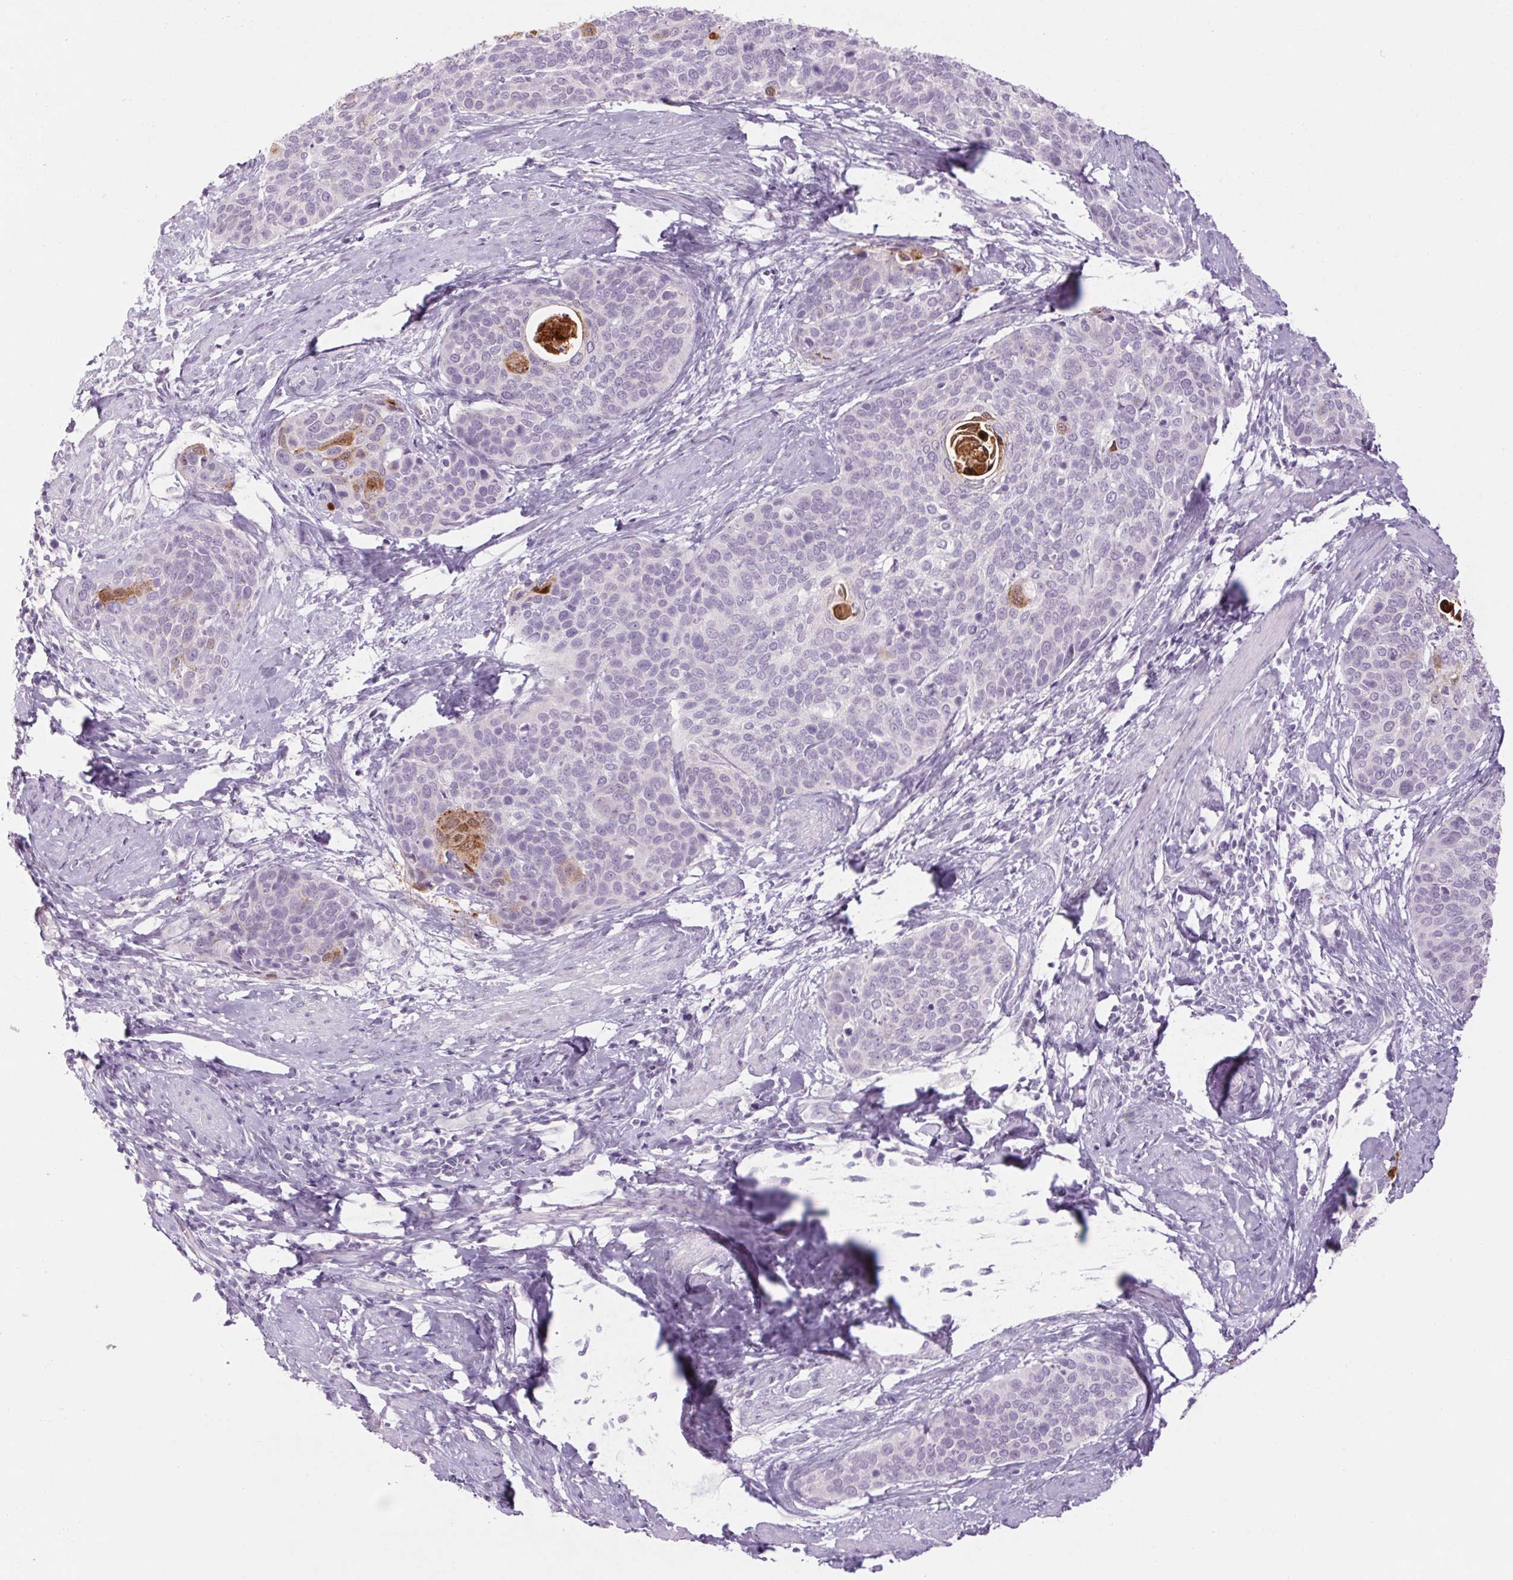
{"staining": {"intensity": "negative", "quantity": "none", "location": "none"}, "tissue": "cervical cancer", "cell_type": "Tumor cells", "image_type": "cancer", "snomed": [{"axis": "morphology", "description": "Squamous cell carcinoma, NOS"}, {"axis": "topography", "description": "Cervix"}], "caption": "Tumor cells are negative for brown protein staining in squamous cell carcinoma (cervical).", "gene": "RPTN", "patient": {"sex": "female", "age": 69}}